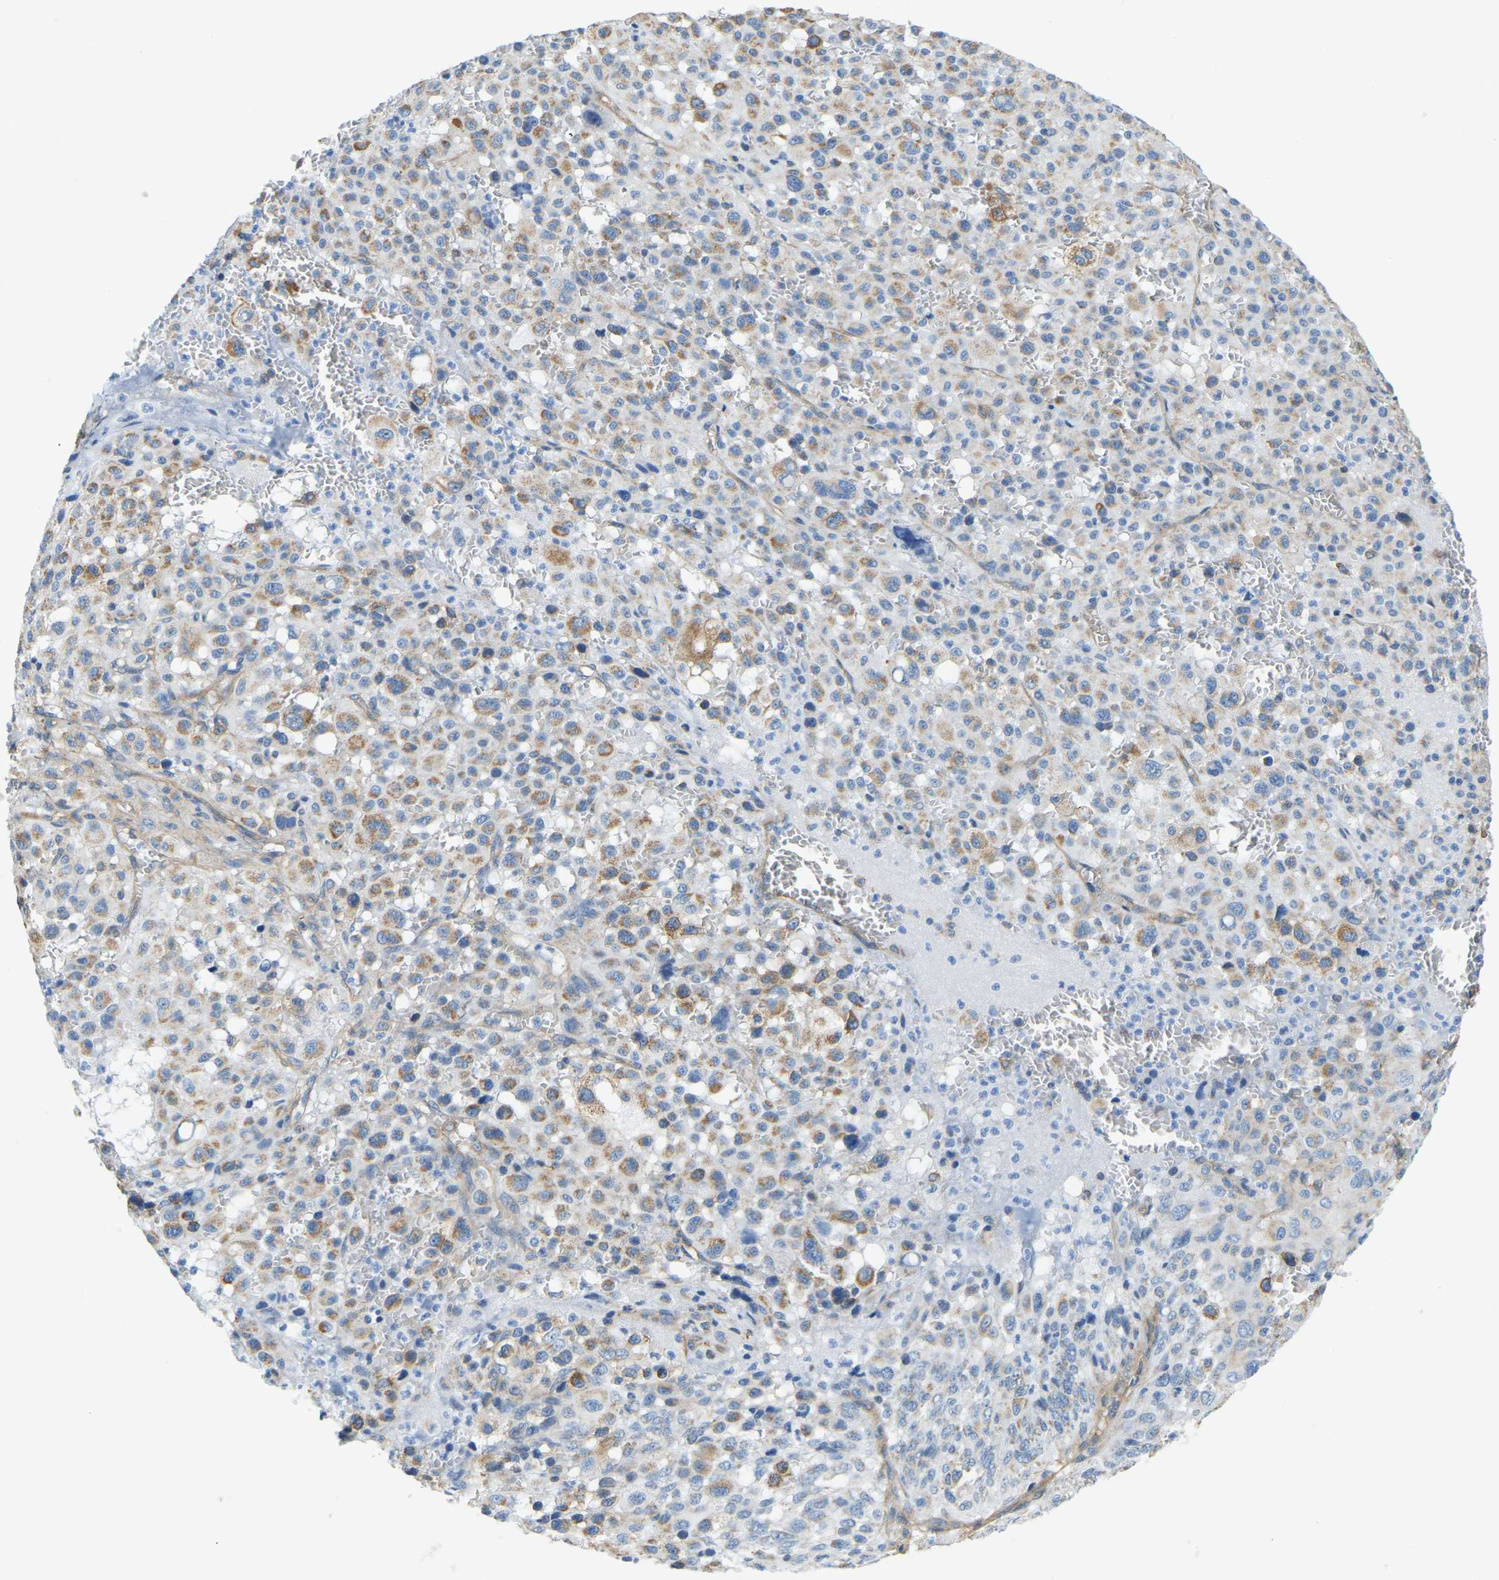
{"staining": {"intensity": "moderate", "quantity": "25%-75%", "location": "cytoplasmic/membranous"}, "tissue": "melanoma", "cell_type": "Tumor cells", "image_type": "cancer", "snomed": [{"axis": "morphology", "description": "Malignant melanoma, Metastatic site"}, {"axis": "topography", "description": "Skin"}], "caption": "Malignant melanoma (metastatic site) was stained to show a protein in brown. There is medium levels of moderate cytoplasmic/membranous positivity in approximately 25%-75% of tumor cells. (Stains: DAB (3,3'-diaminobenzidine) in brown, nuclei in blue, Microscopy: brightfield microscopy at high magnification).", "gene": "AHNAK", "patient": {"sex": "female", "age": 74}}